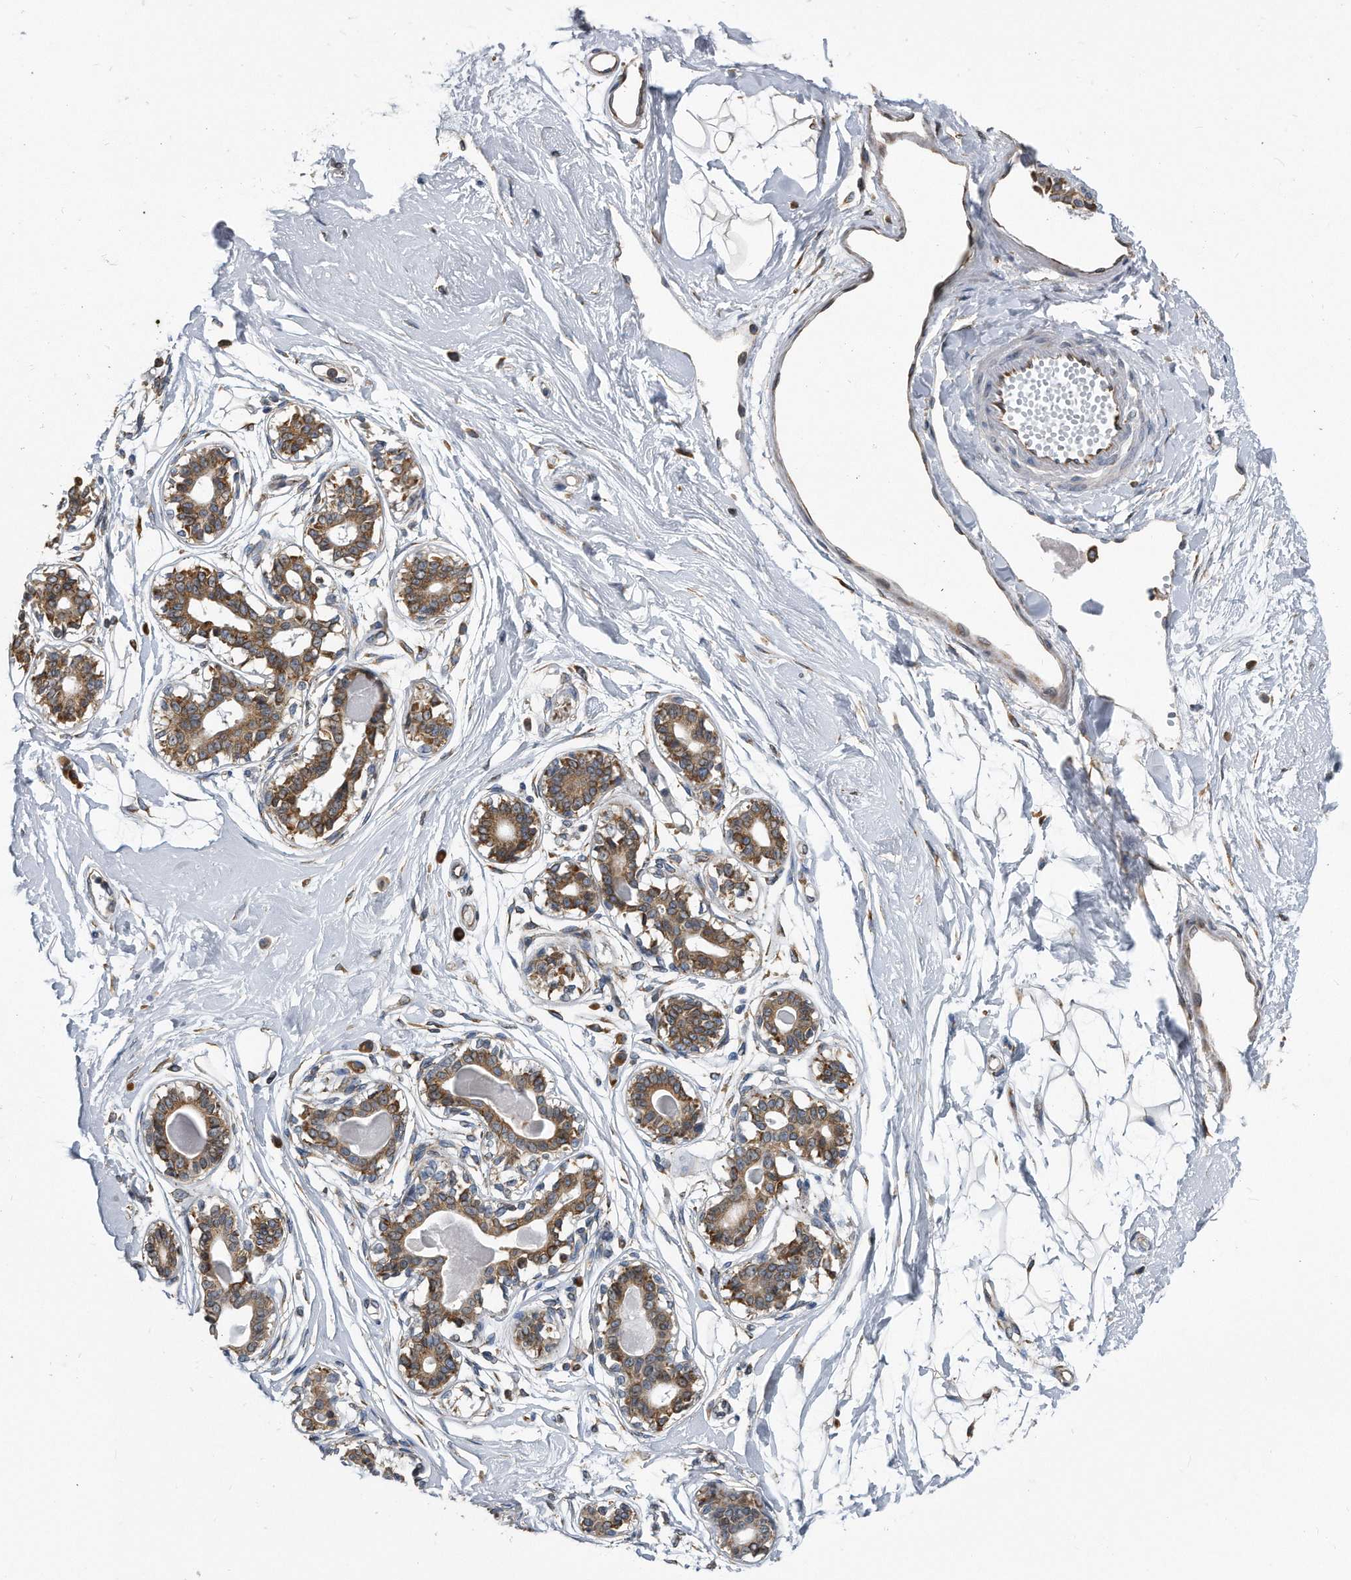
{"staining": {"intensity": "negative", "quantity": "none", "location": "none"}, "tissue": "breast", "cell_type": "Adipocytes", "image_type": "normal", "snomed": [{"axis": "morphology", "description": "Normal tissue, NOS"}, {"axis": "topography", "description": "Breast"}], "caption": "Immunohistochemistry (IHC) histopathology image of benign breast: breast stained with DAB (3,3'-diaminobenzidine) shows no significant protein staining in adipocytes.", "gene": "CCDC47", "patient": {"sex": "female", "age": 45}}